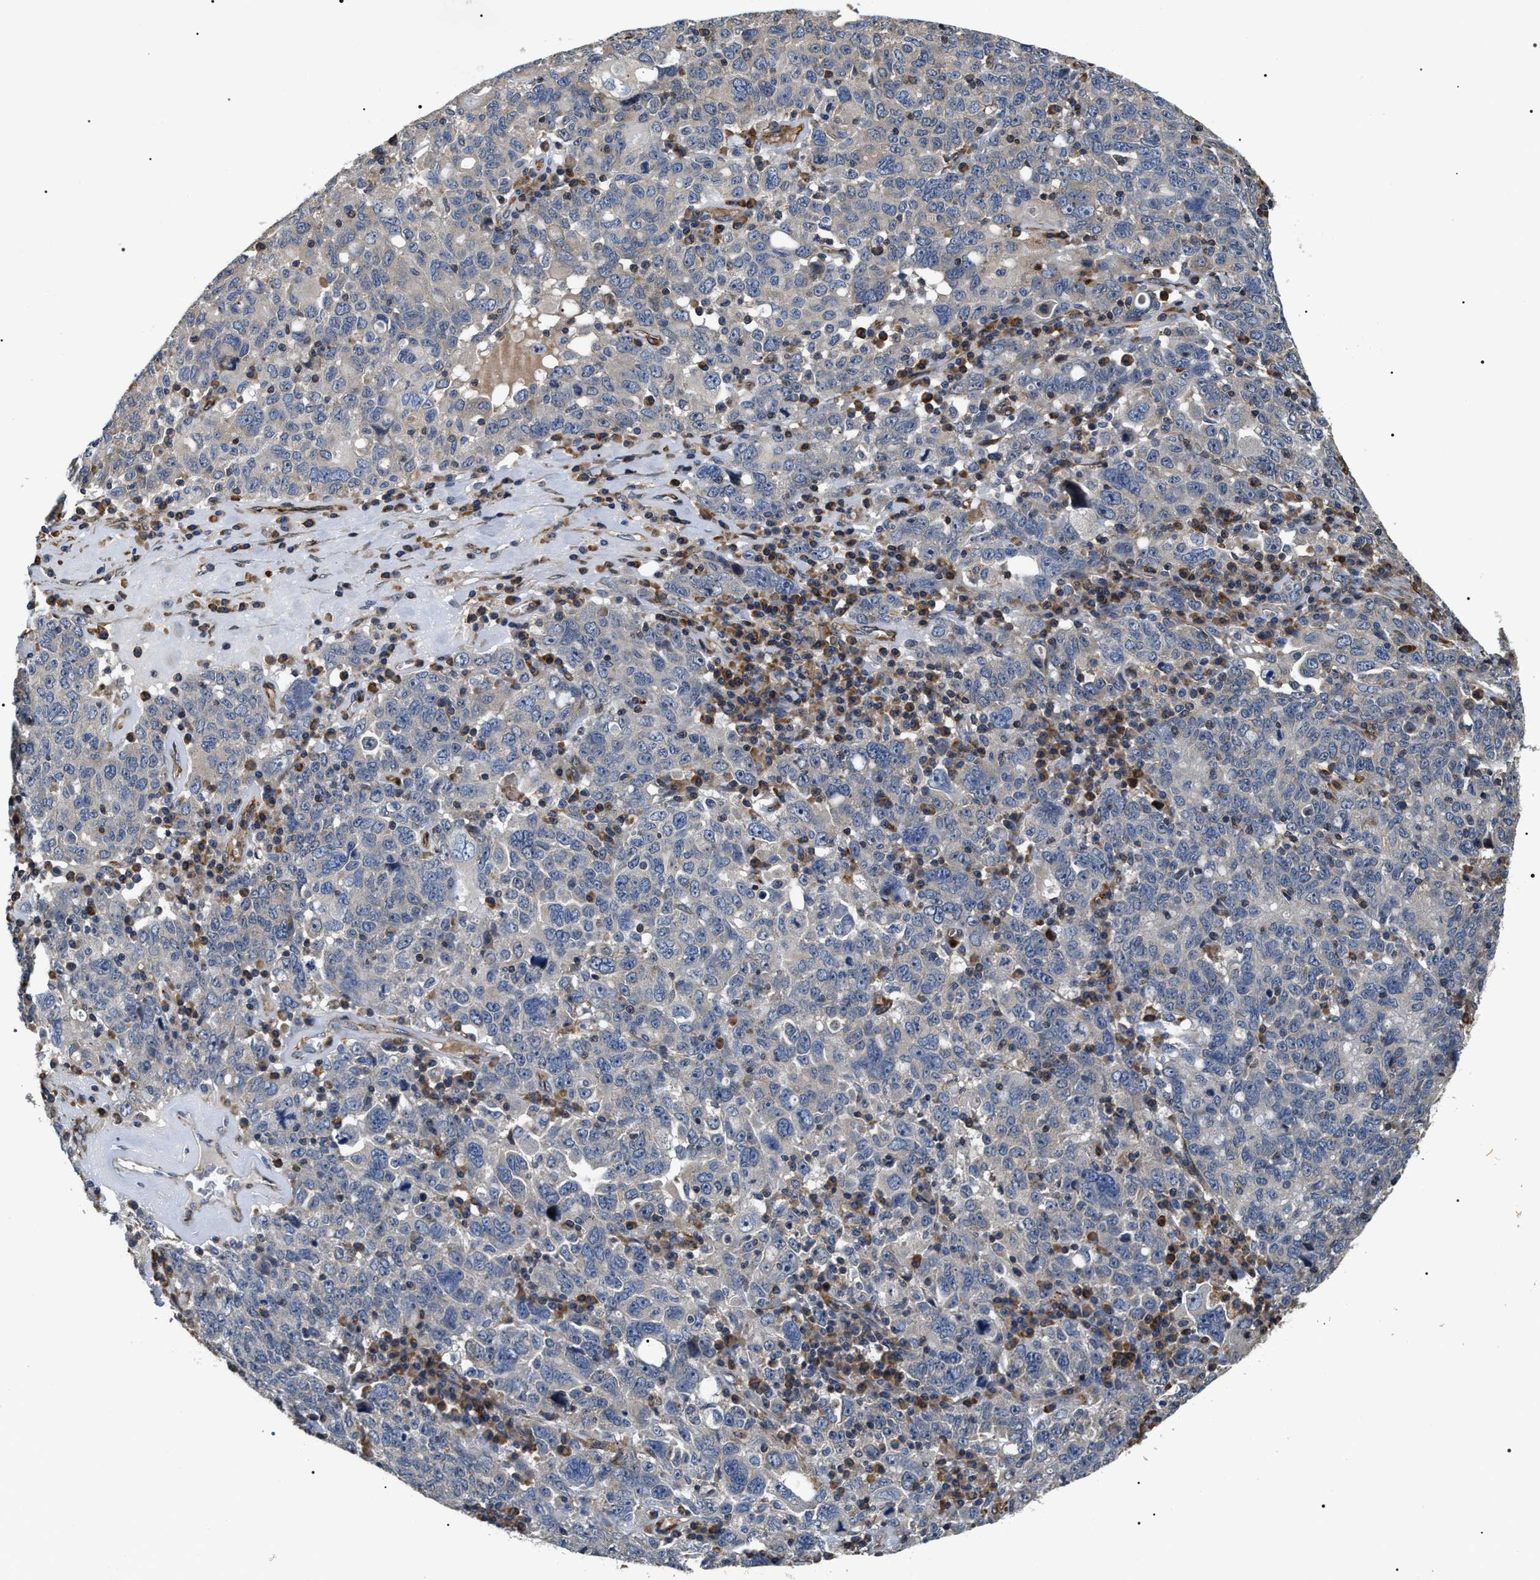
{"staining": {"intensity": "negative", "quantity": "none", "location": "none"}, "tissue": "ovarian cancer", "cell_type": "Tumor cells", "image_type": "cancer", "snomed": [{"axis": "morphology", "description": "Carcinoma, endometroid"}, {"axis": "topography", "description": "Ovary"}], "caption": "Endometroid carcinoma (ovarian) stained for a protein using immunohistochemistry displays no expression tumor cells.", "gene": "ZC3HAV1L", "patient": {"sex": "female", "age": 62}}